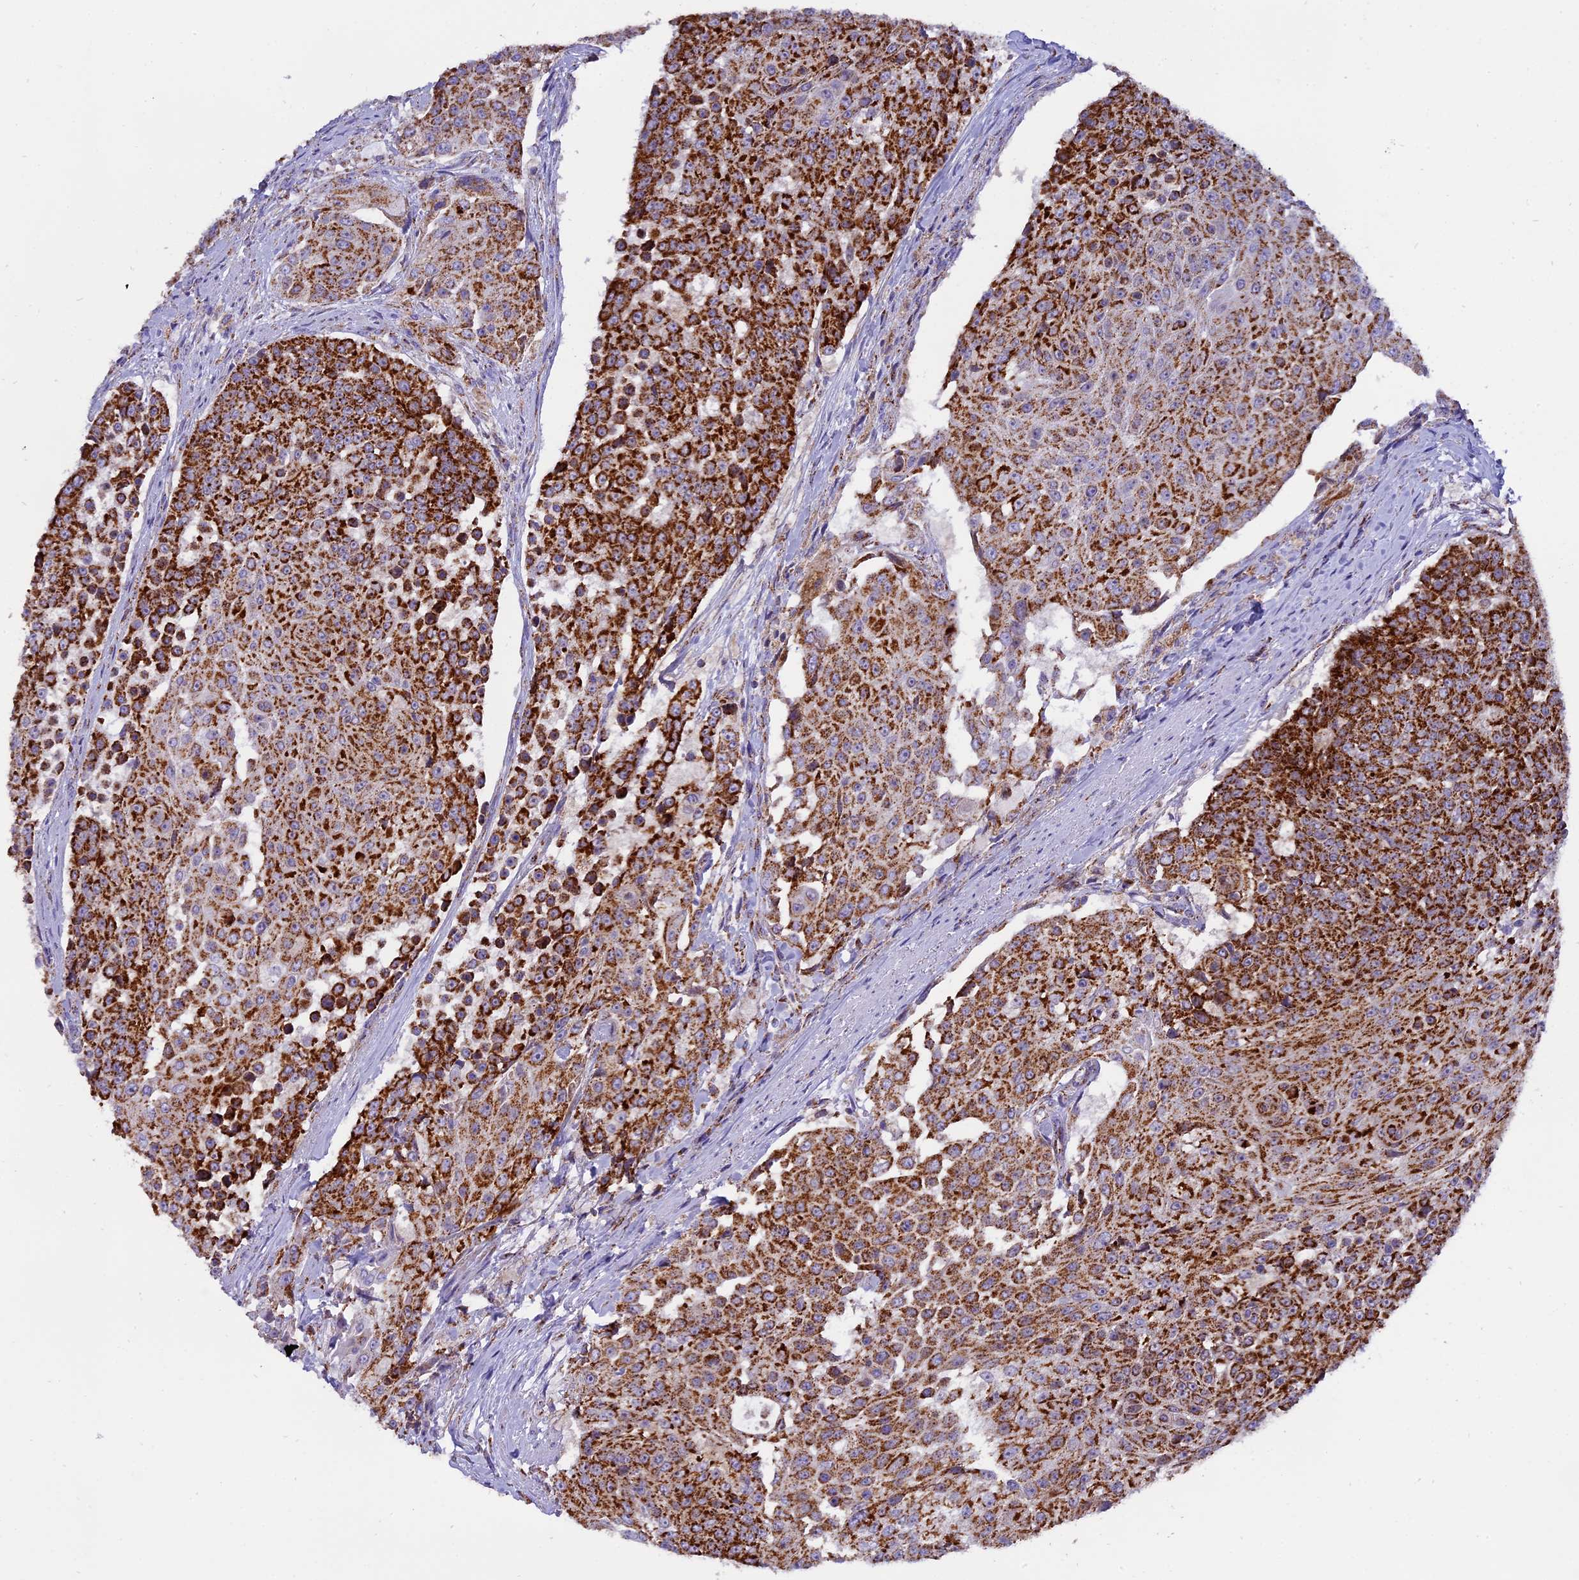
{"staining": {"intensity": "strong", "quantity": ">75%", "location": "cytoplasmic/membranous"}, "tissue": "urothelial cancer", "cell_type": "Tumor cells", "image_type": "cancer", "snomed": [{"axis": "morphology", "description": "Urothelial carcinoma, High grade"}, {"axis": "topography", "description": "Urinary bladder"}], "caption": "Urothelial cancer stained with a protein marker reveals strong staining in tumor cells.", "gene": "MRPS34", "patient": {"sex": "female", "age": 63}}